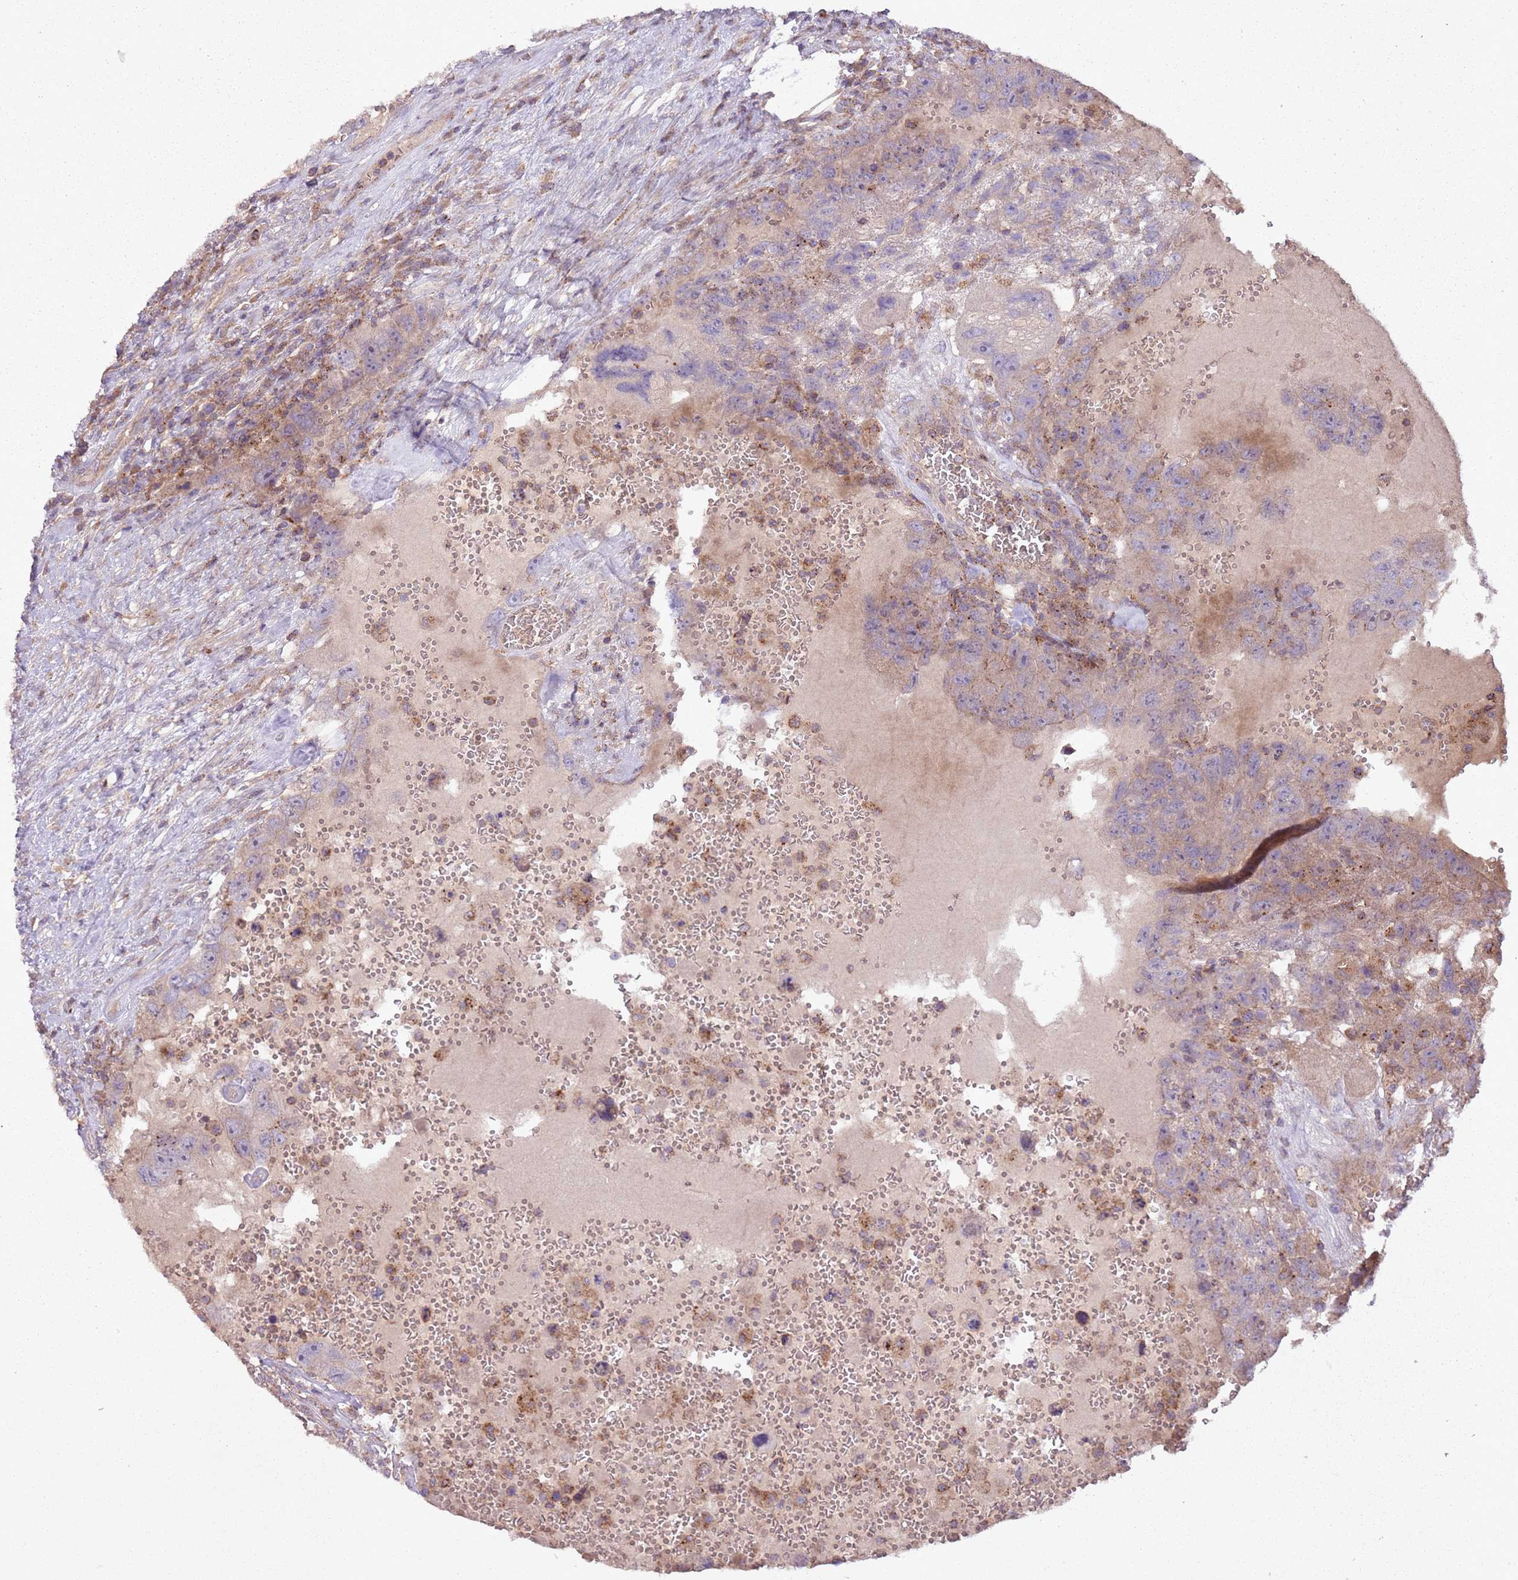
{"staining": {"intensity": "weak", "quantity": "<25%", "location": "cytoplasmic/membranous"}, "tissue": "testis cancer", "cell_type": "Tumor cells", "image_type": "cancer", "snomed": [{"axis": "morphology", "description": "Carcinoma, Embryonal, NOS"}, {"axis": "topography", "description": "Testis"}], "caption": "Photomicrograph shows no significant protein expression in tumor cells of testis cancer (embryonal carcinoma). Brightfield microscopy of immunohistochemistry (IHC) stained with DAB (3,3'-diaminobenzidine) (brown) and hematoxylin (blue), captured at high magnification.", "gene": "ANKRD24", "patient": {"sex": "male", "age": 26}}